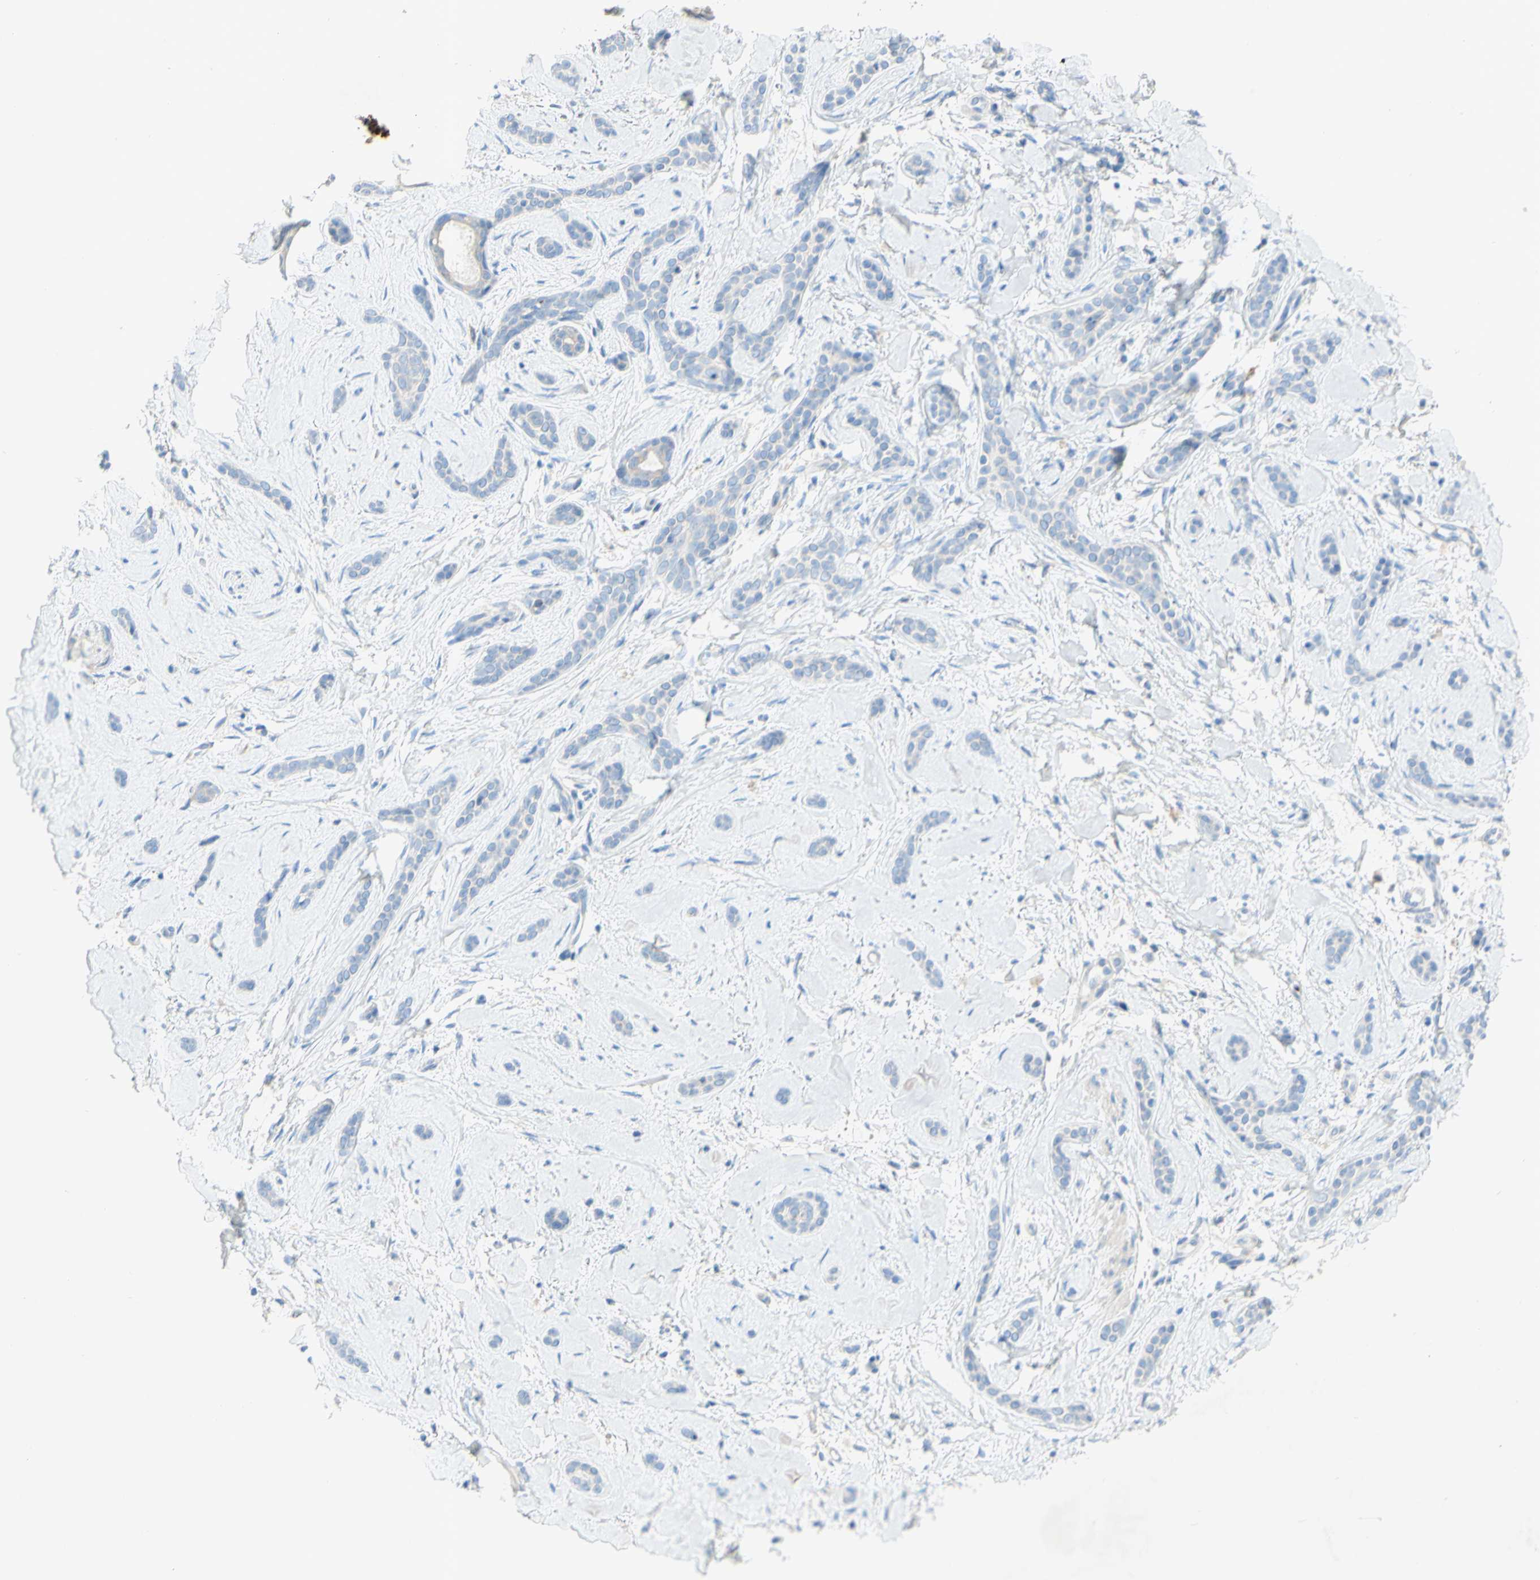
{"staining": {"intensity": "negative", "quantity": "none", "location": "none"}, "tissue": "skin cancer", "cell_type": "Tumor cells", "image_type": "cancer", "snomed": [{"axis": "morphology", "description": "Basal cell carcinoma"}, {"axis": "morphology", "description": "Adnexal tumor, benign"}, {"axis": "topography", "description": "Skin"}], "caption": "IHC histopathology image of human skin cancer (basal cell carcinoma) stained for a protein (brown), which demonstrates no expression in tumor cells.", "gene": "ACADL", "patient": {"sex": "female", "age": 42}}